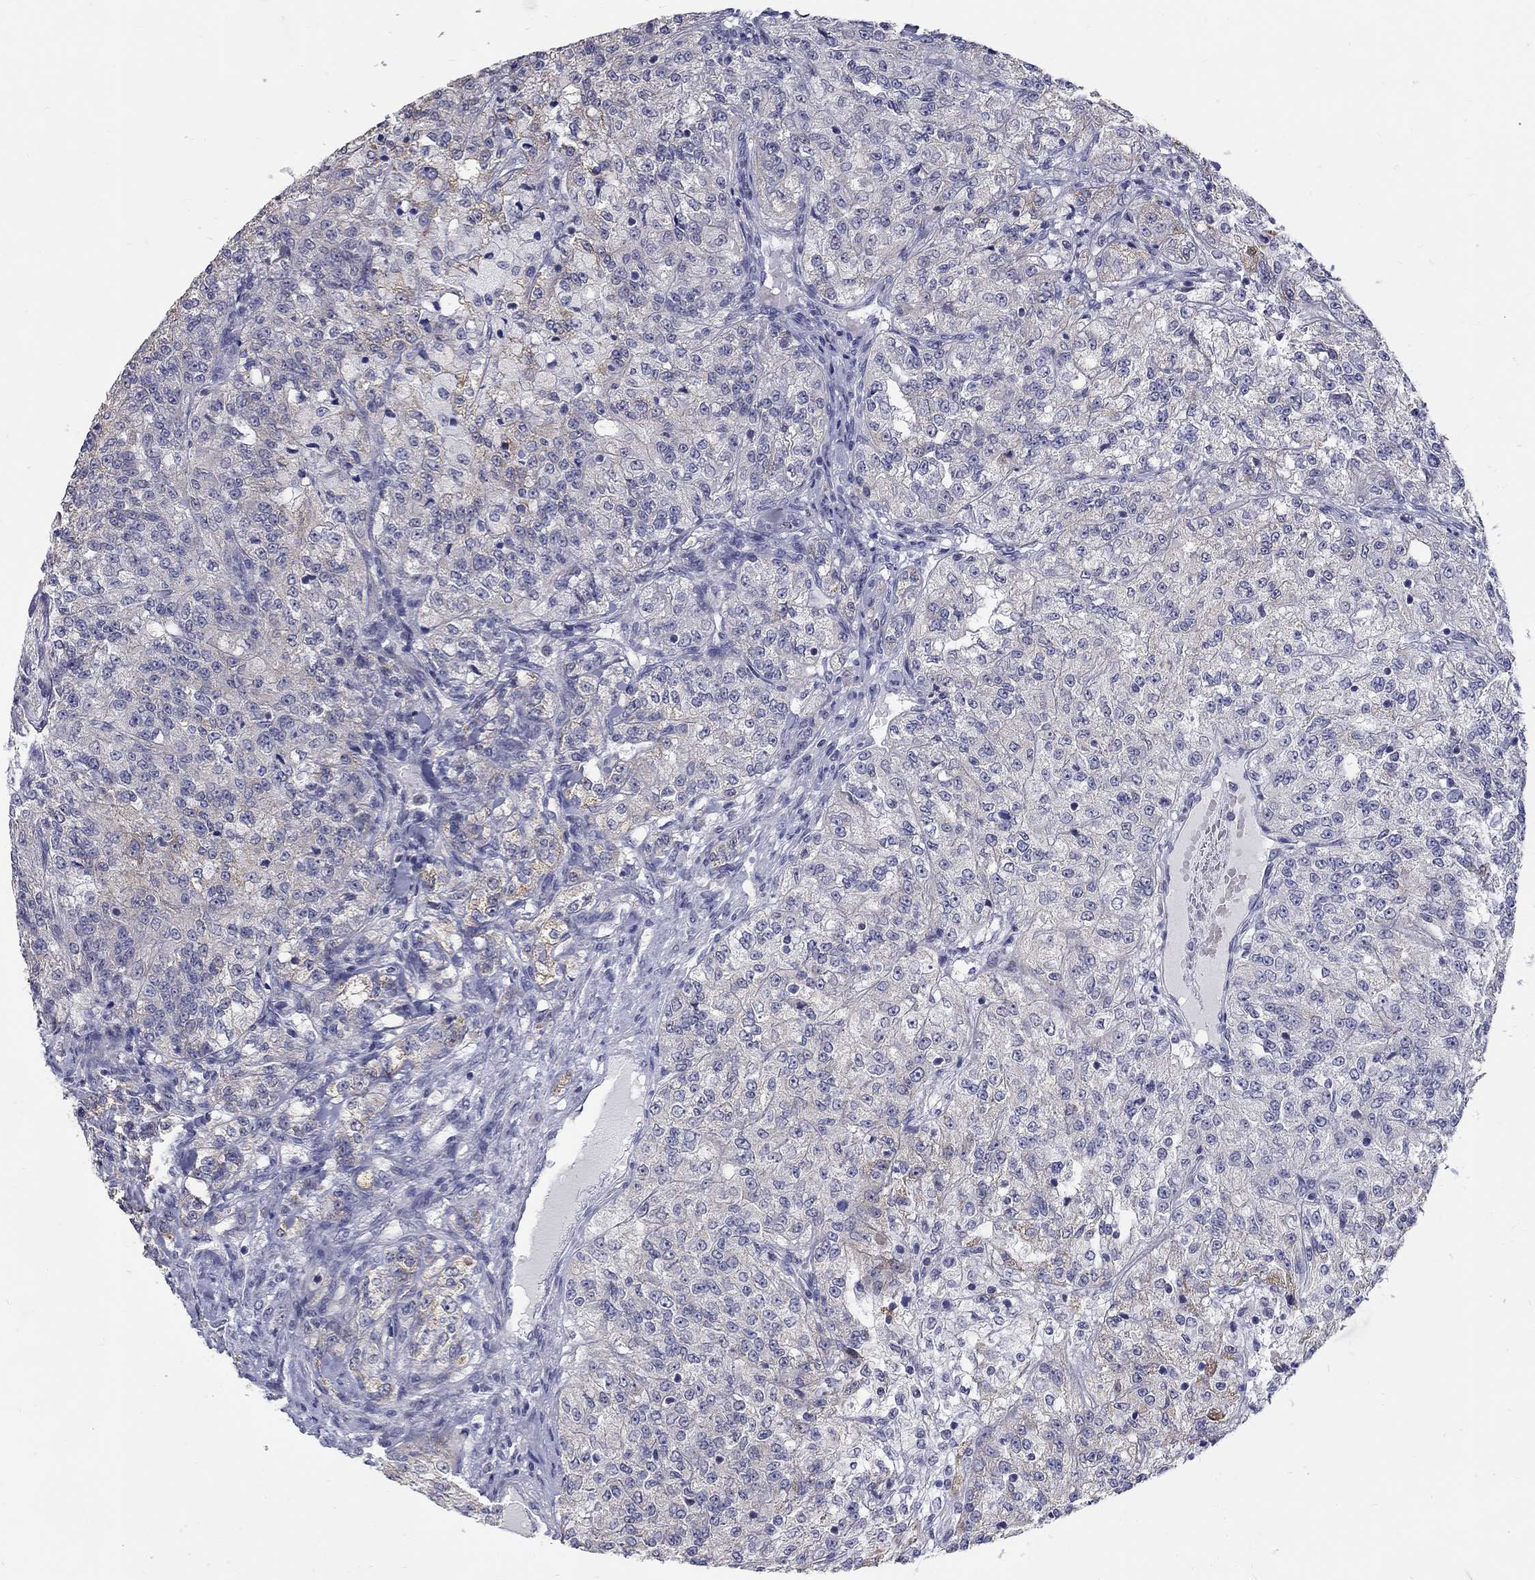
{"staining": {"intensity": "negative", "quantity": "none", "location": "none"}, "tissue": "renal cancer", "cell_type": "Tumor cells", "image_type": "cancer", "snomed": [{"axis": "morphology", "description": "Adenocarcinoma, NOS"}, {"axis": "topography", "description": "Kidney"}], "caption": "This is an immunohistochemistry (IHC) histopathology image of human renal cancer. There is no positivity in tumor cells.", "gene": "ABCA4", "patient": {"sex": "female", "age": 63}}